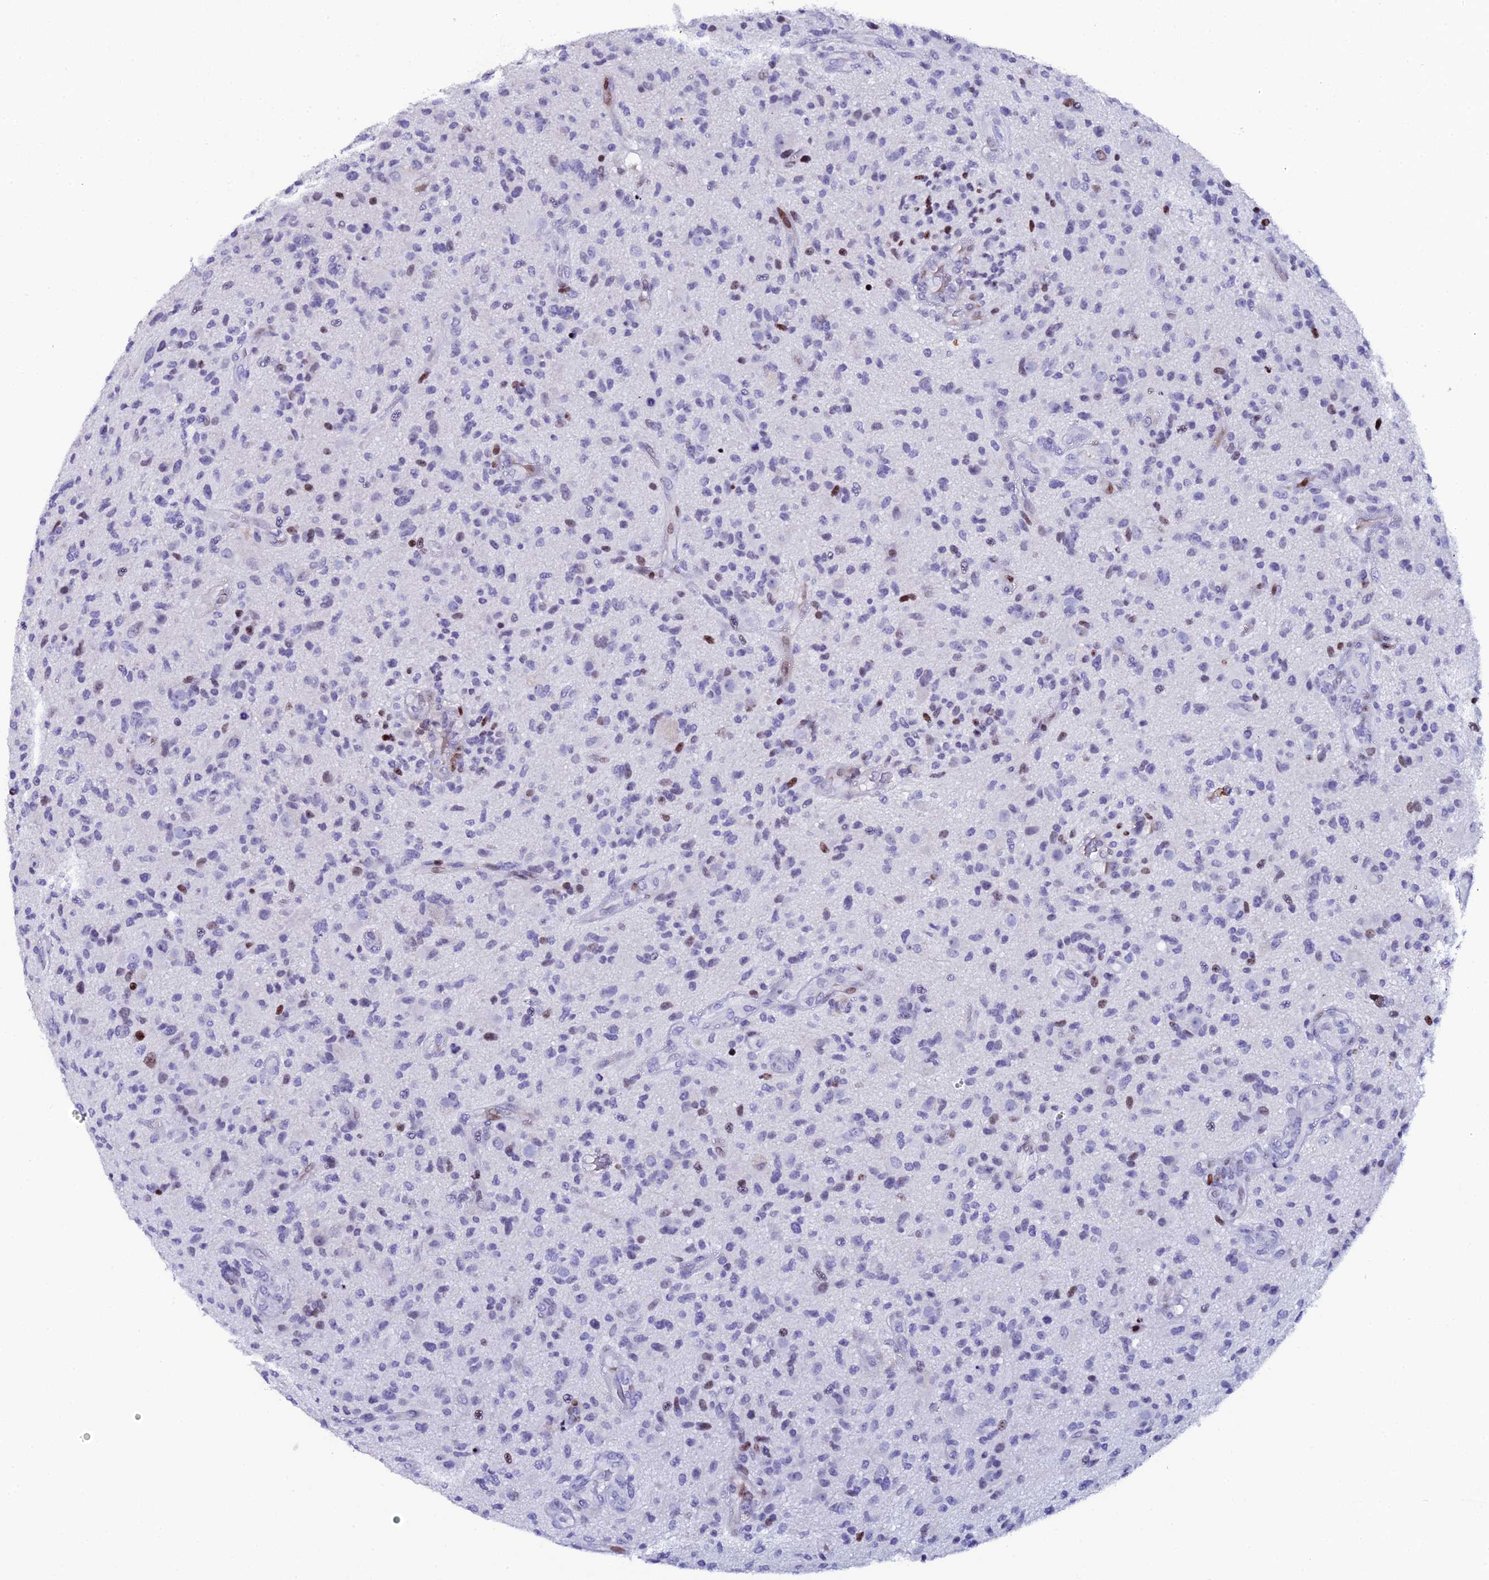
{"staining": {"intensity": "moderate", "quantity": "<25%", "location": "nuclear"}, "tissue": "glioma", "cell_type": "Tumor cells", "image_type": "cancer", "snomed": [{"axis": "morphology", "description": "Glioma, malignant, High grade"}, {"axis": "topography", "description": "Brain"}], "caption": "A histopathology image of human high-grade glioma (malignant) stained for a protein displays moderate nuclear brown staining in tumor cells. (brown staining indicates protein expression, while blue staining denotes nuclei).", "gene": "MYNN", "patient": {"sex": "male", "age": 47}}